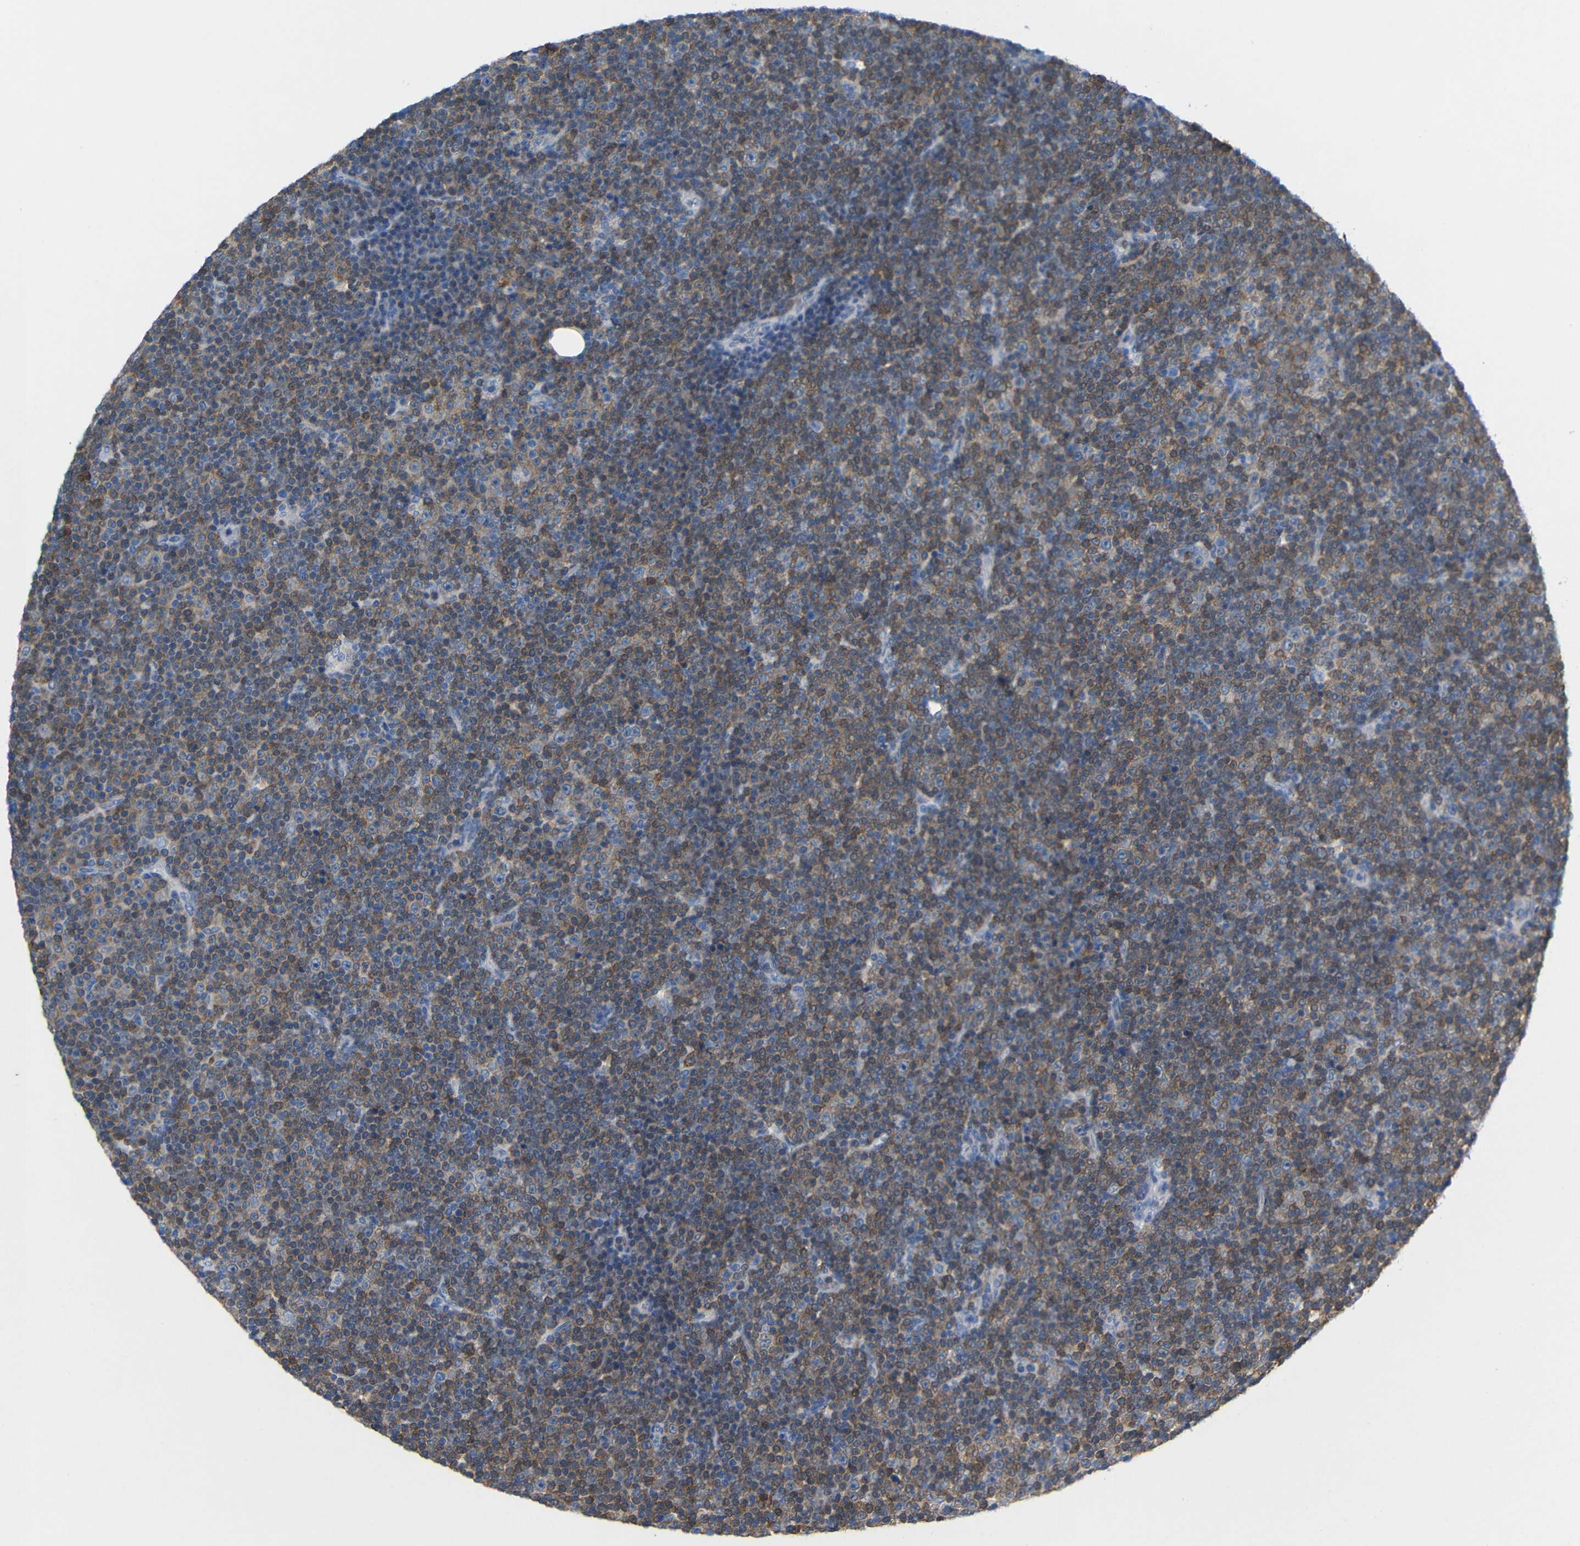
{"staining": {"intensity": "moderate", "quantity": ">75%", "location": "cytoplasmic/membranous"}, "tissue": "lymphoma", "cell_type": "Tumor cells", "image_type": "cancer", "snomed": [{"axis": "morphology", "description": "Malignant lymphoma, non-Hodgkin's type, Low grade"}, {"axis": "topography", "description": "Lymph node"}], "caption": "Moderate cytoplasmic/membranous protein expression is identified in about >75% of tumor cells in lymphoma.", "gene": "PEBP1", "patient": {"sex": "female", "age": 67}}